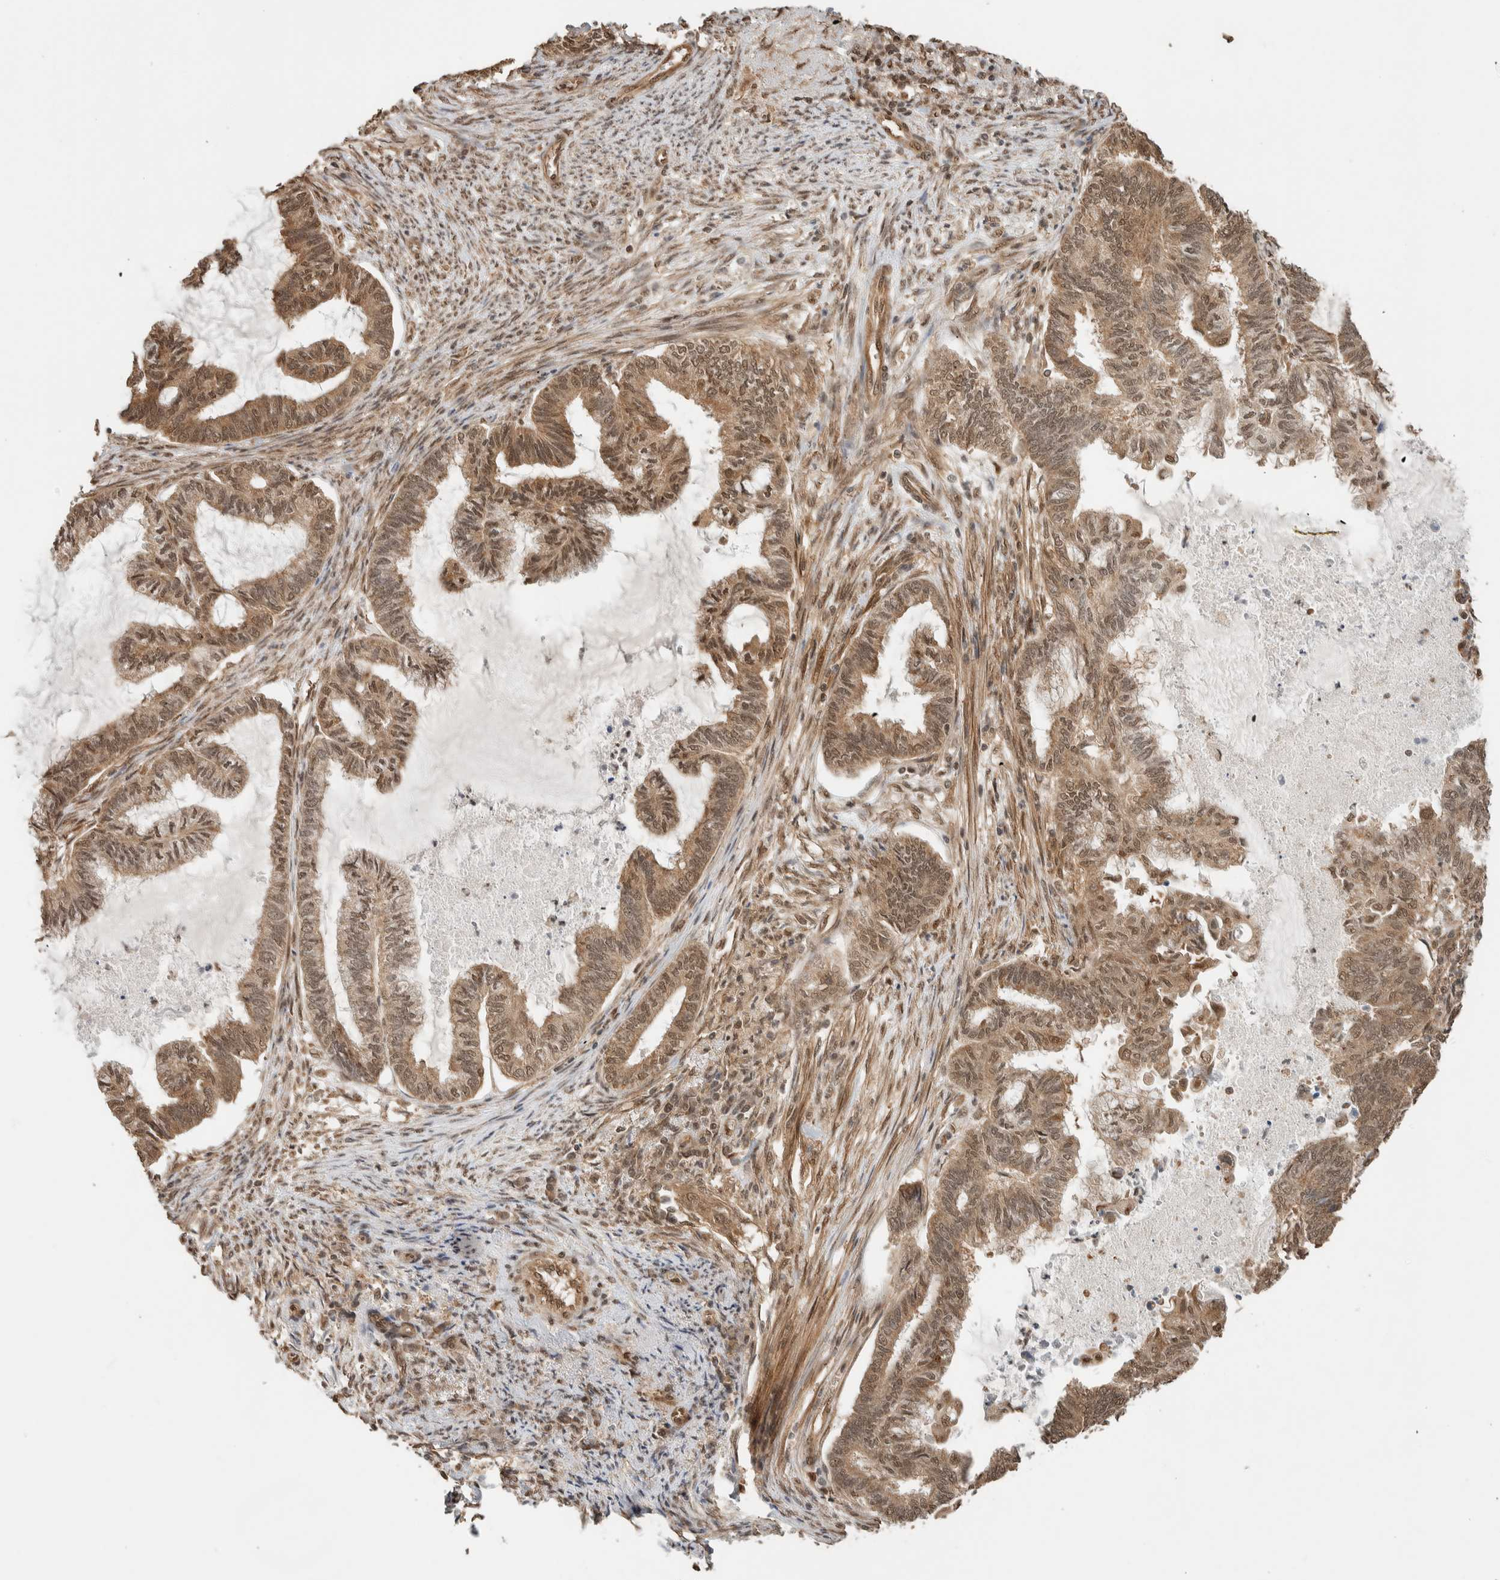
{"staining": {"intensity": "moderate", "quantity": ">75%", "location": "cytoplasmic/membranous,nuclear"}, "tissue": "endometrial cancer", "cell_type": "Tumor cells", "image_type": "cancer", "snomed": [{"axis": "morphology", "description": "Adenocarcinoma, NOS"}, {"axis": "topography", "description": "Endometrium"}], "caption": "This is a micrograph of immunohistochemistry (IHC) staining of endometrial cancer (adenocarcinoma), which shows moderate expression in the cytoplasmic/membranous and nuclear of tumor cells.", "gene": "ZBTB2", "patient": {"sex": "female", "age": 86}}